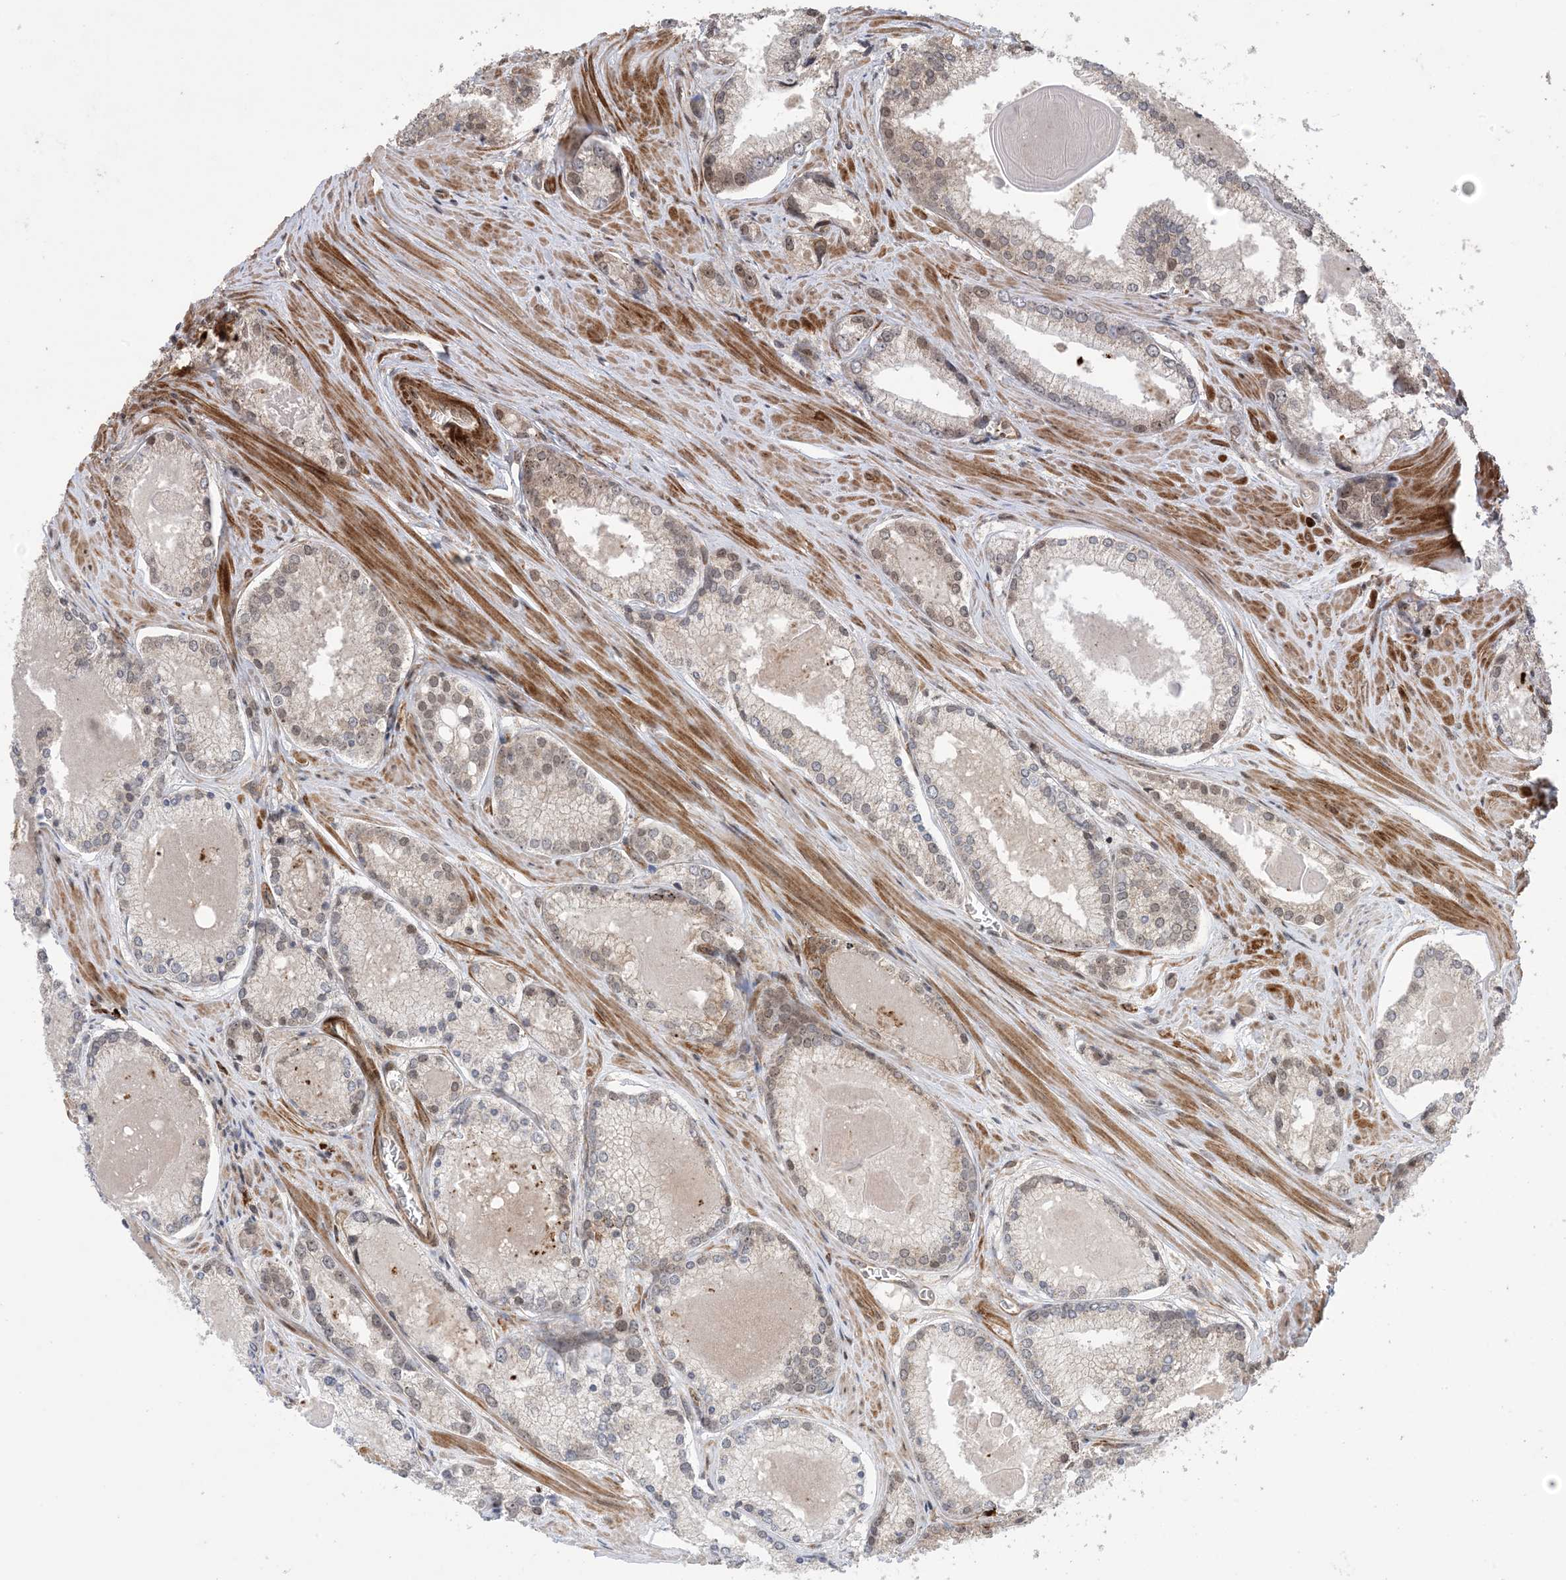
{"staining": {"intensity": "weak", "quantity": "25%-75%", "location": "nuclear"}, "tissue": "prostate cancer", "cell_type": "Tumor cells", "image_type": "cancer", "snomed": [{"axis": "morphology", "description": "Adenocarcinoma, Low grade"}, {"axis": "topography", "description": "Prostate"}], "caption": "Immunohistochemical staining of human prostate cancer reveals low levels of weak nuclear positivity in approximately 25%-75% of tumor cells.", "gene": "ZNF511", "patient": {"sex": "male", "age": 54}}